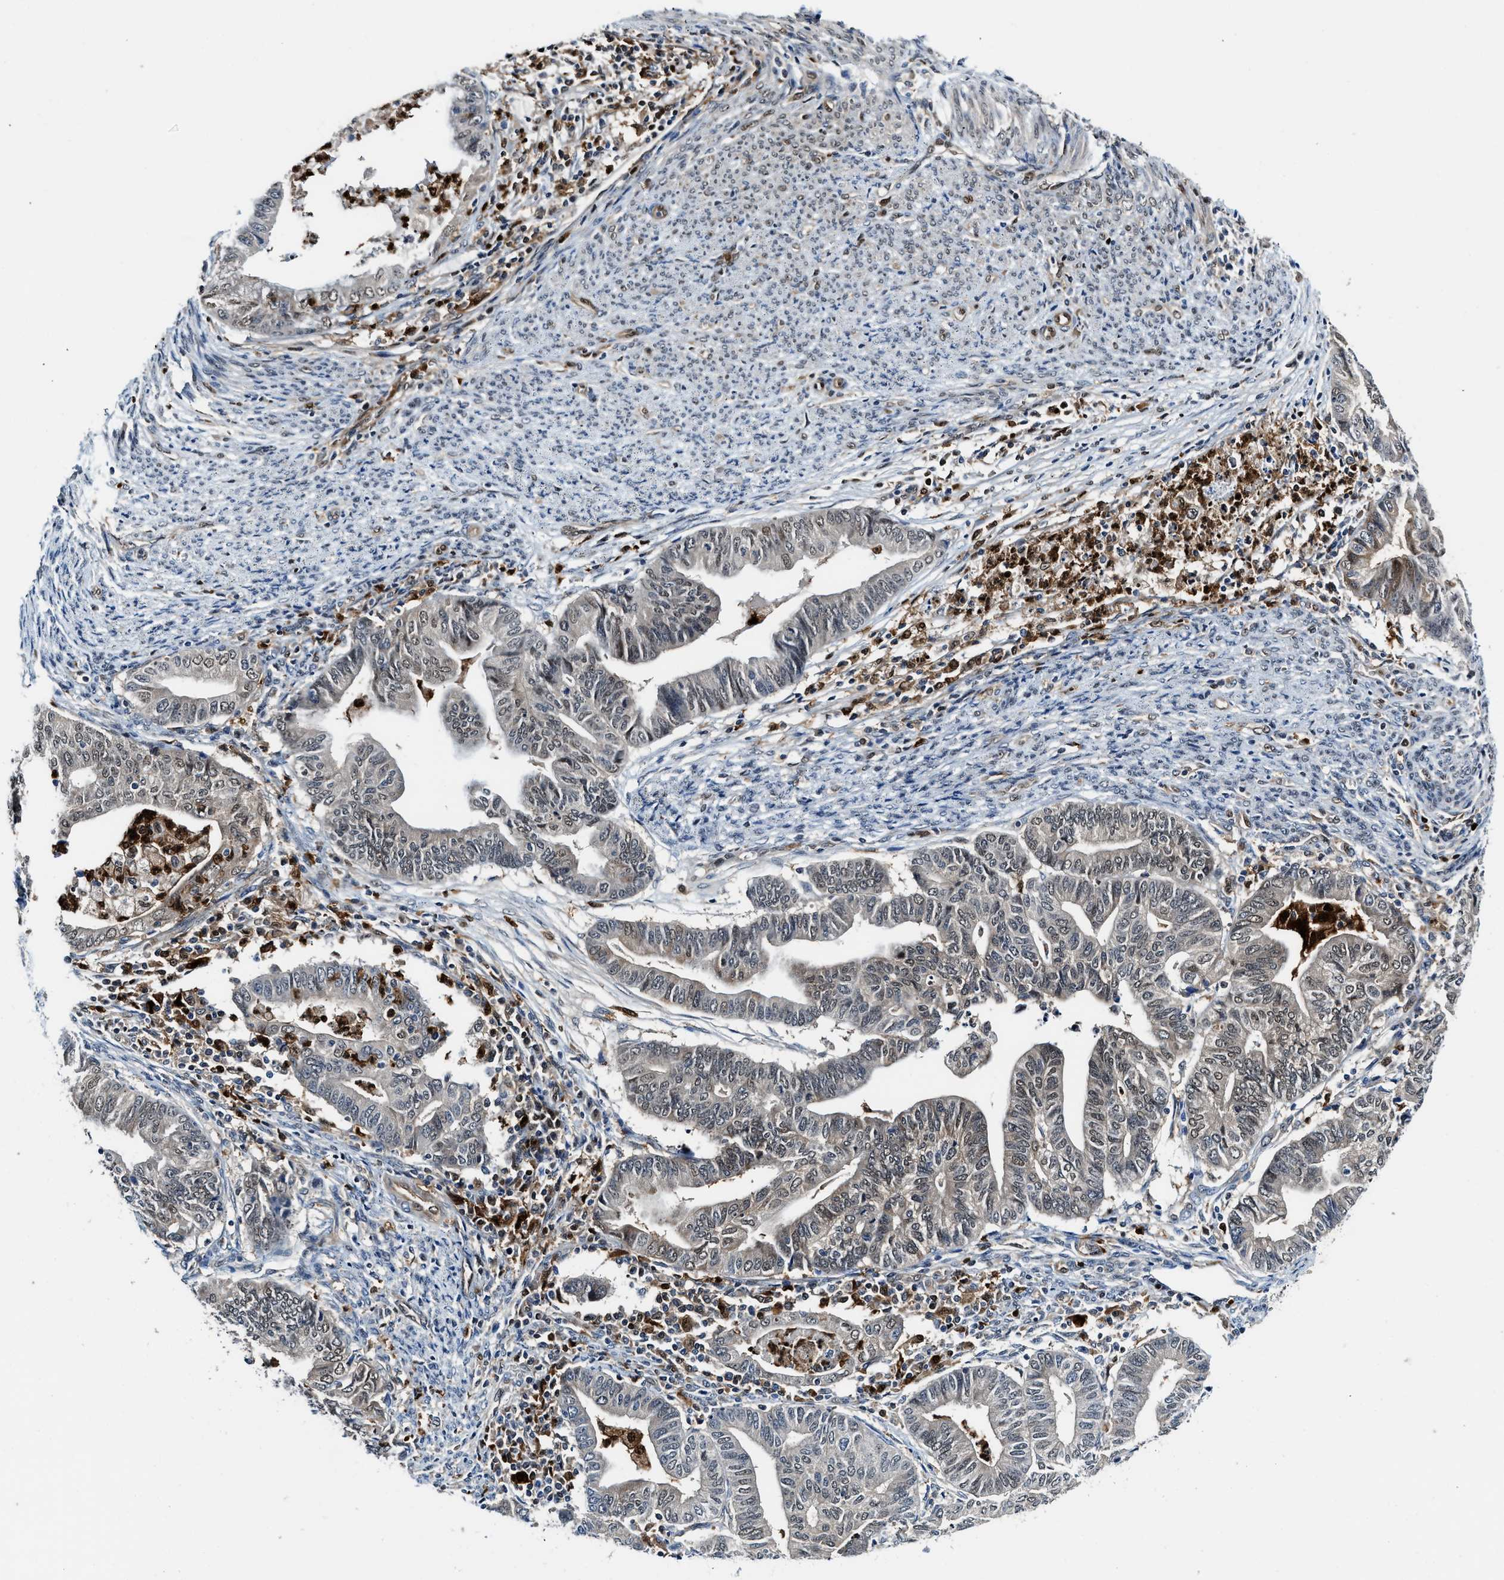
{"staining": {"intensity": "moderate", "quantity": "25%-75%", "location": "nuclear"}, "tissue": "endometrial cancer", "cell_type": "Tumor cells", "image_type": "cancer", "snomed": [{"axis": "morphology", "description": "Adenocarcinoma, NOS"}, {"axis": "topography", "description": "Endometrium"}], "caption": "Approximately 25%-75% of tumor cells in endometrial cancer show moderate nuclear protein expression as visualized by brown immunohistochemical staining.", "gene": "LTA4H", "patient": {"sex": "female", "age": 79}}